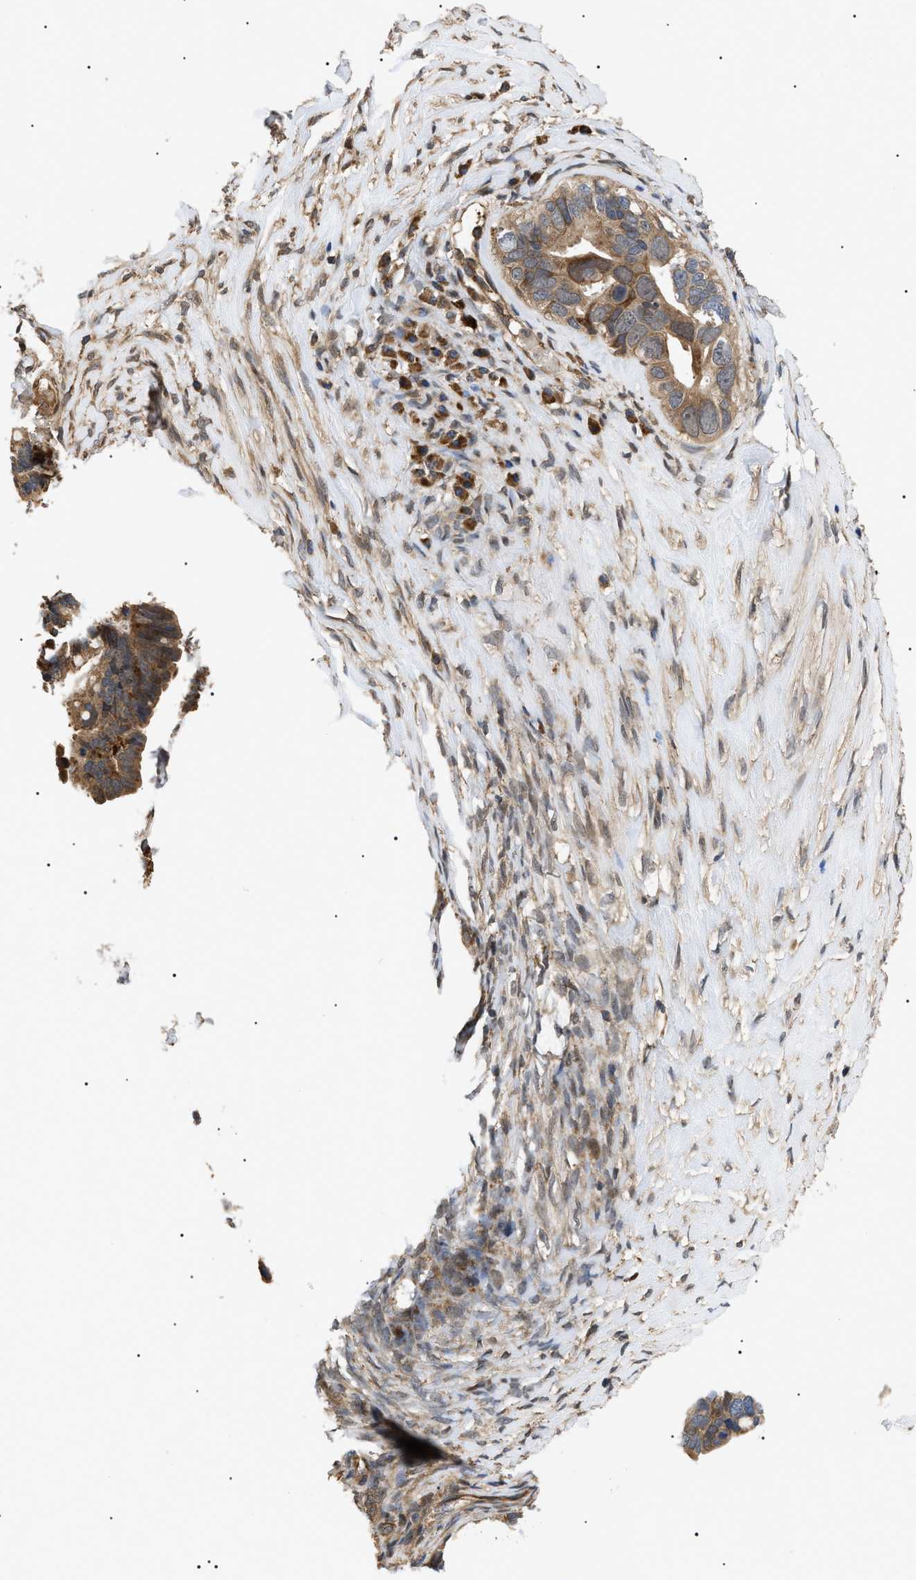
{"staining": {"intensity": "moderate", "quantity": ">75%", "location": "cytoplasmic/membranous"}, "tissue": "ovarian cancer", "cell_type": "Tumor cells", "image_type": "cancer", "snomed": [{"axis": "morphology", "description": "Cystadenocarcinoma, serous, NOS"}, {"axis": "topography", "description": "Ovary"}], "caption": "A micrograph showing moderate cytoplasmic/membranous positivity in approximately >75% of tumor cells in ovarian cancer, as visualized by brown immunohistochemical staining.", "gene": "ASTL", "patient": {"sex": "female", "age": 56}}